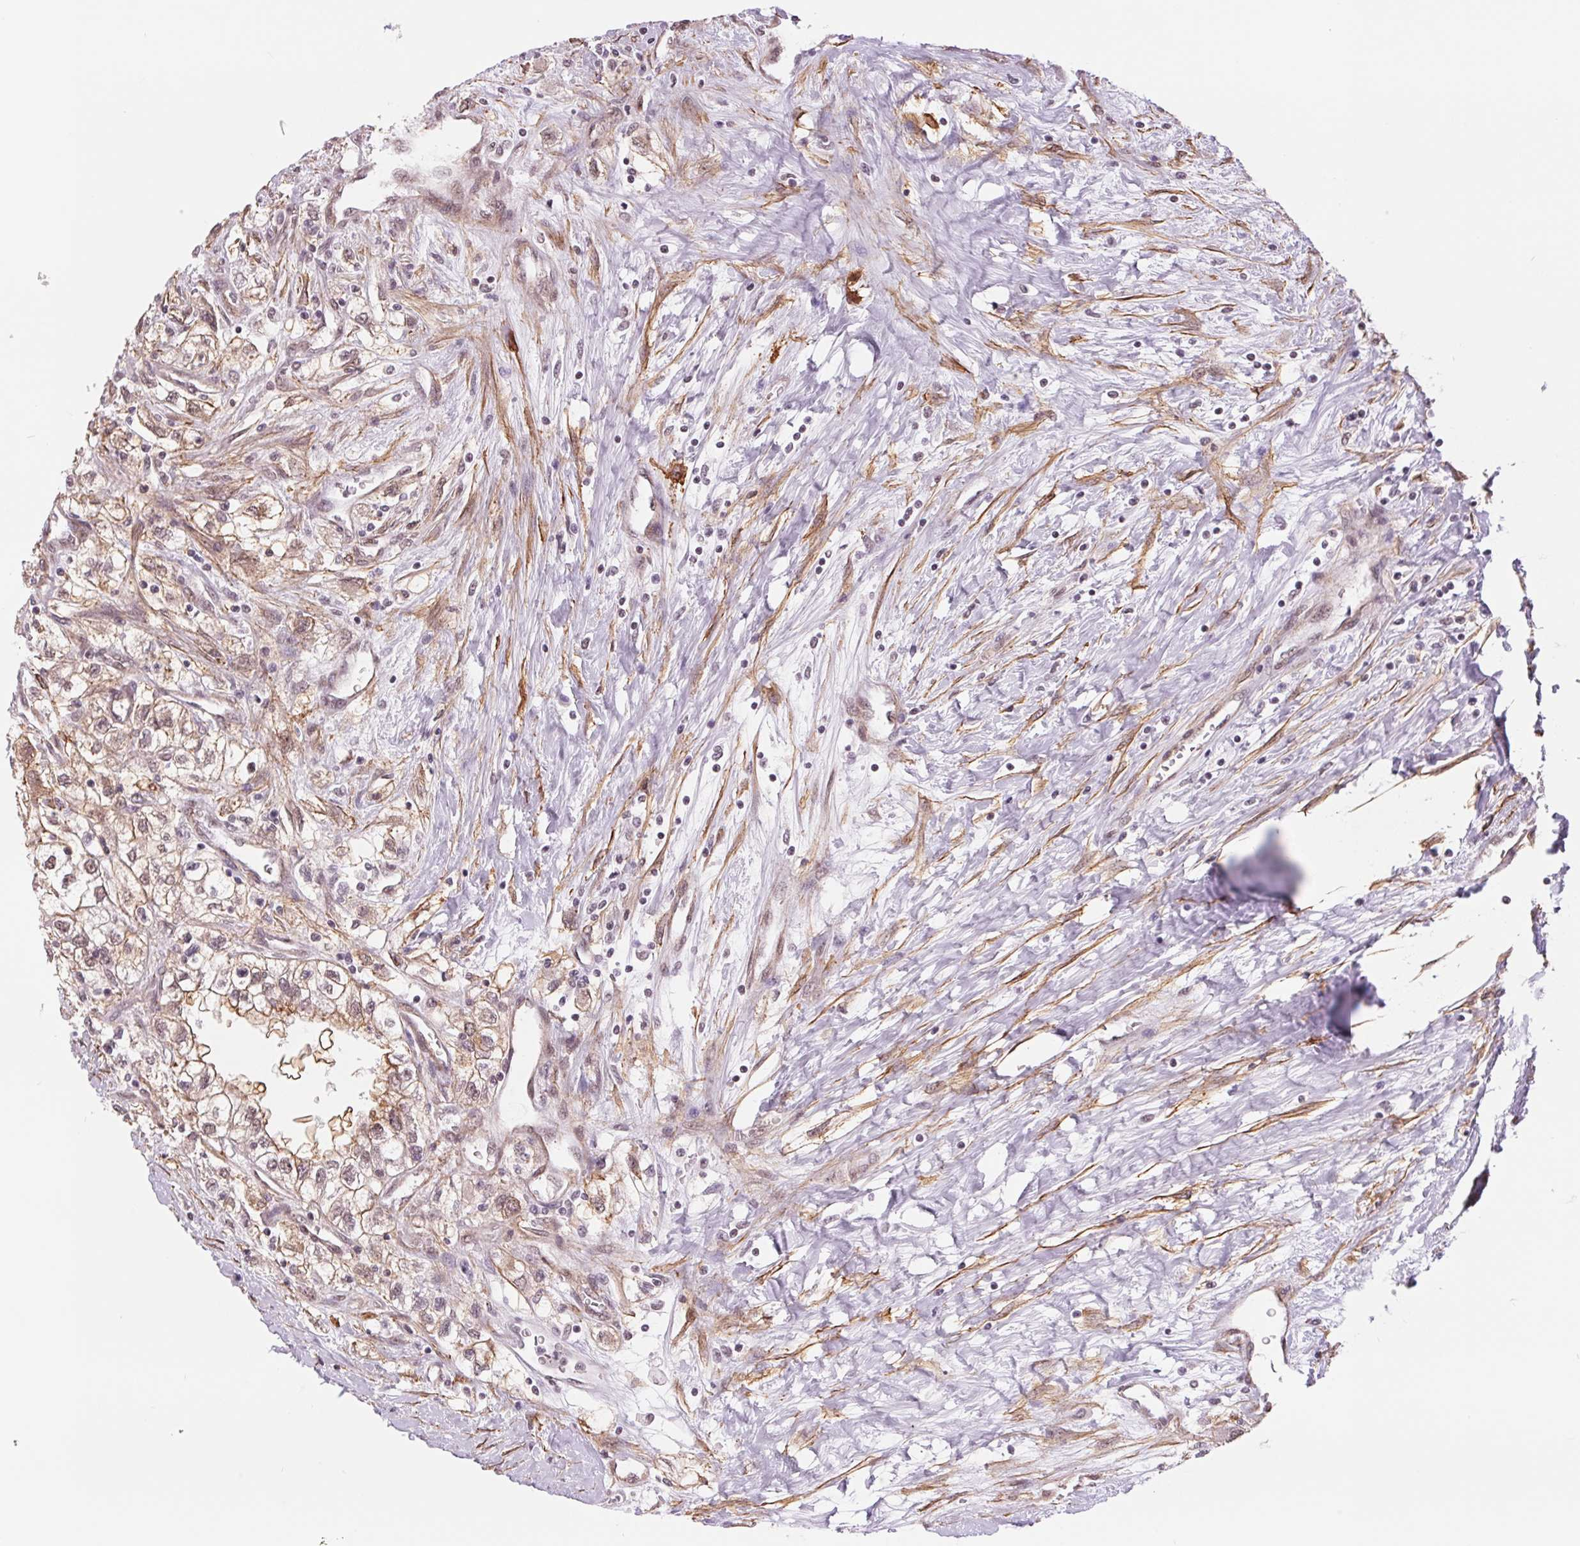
{"staining": {"intensity": "weak", "quantity": ">75%", "location": "cytoplasmic/membranous,nuclear"}, "tissue": "renal cancer", "cell_type": "Tumor cells", "image_type": "cancer", "snomed": [{"axis": "morphology", "description": "Adenocarcinoma, NOS"}, {"axis": "topography", "description": "Kidney"}], "caption": "This is an image of immunohistochemistry staining of adenocarcinoma (renal), which shows weak expression in the cytoplasmic/membranous and nuclear of tumor cells.", "gene": "BCAT1", "patient": {"sex": "male", "age": 59}}